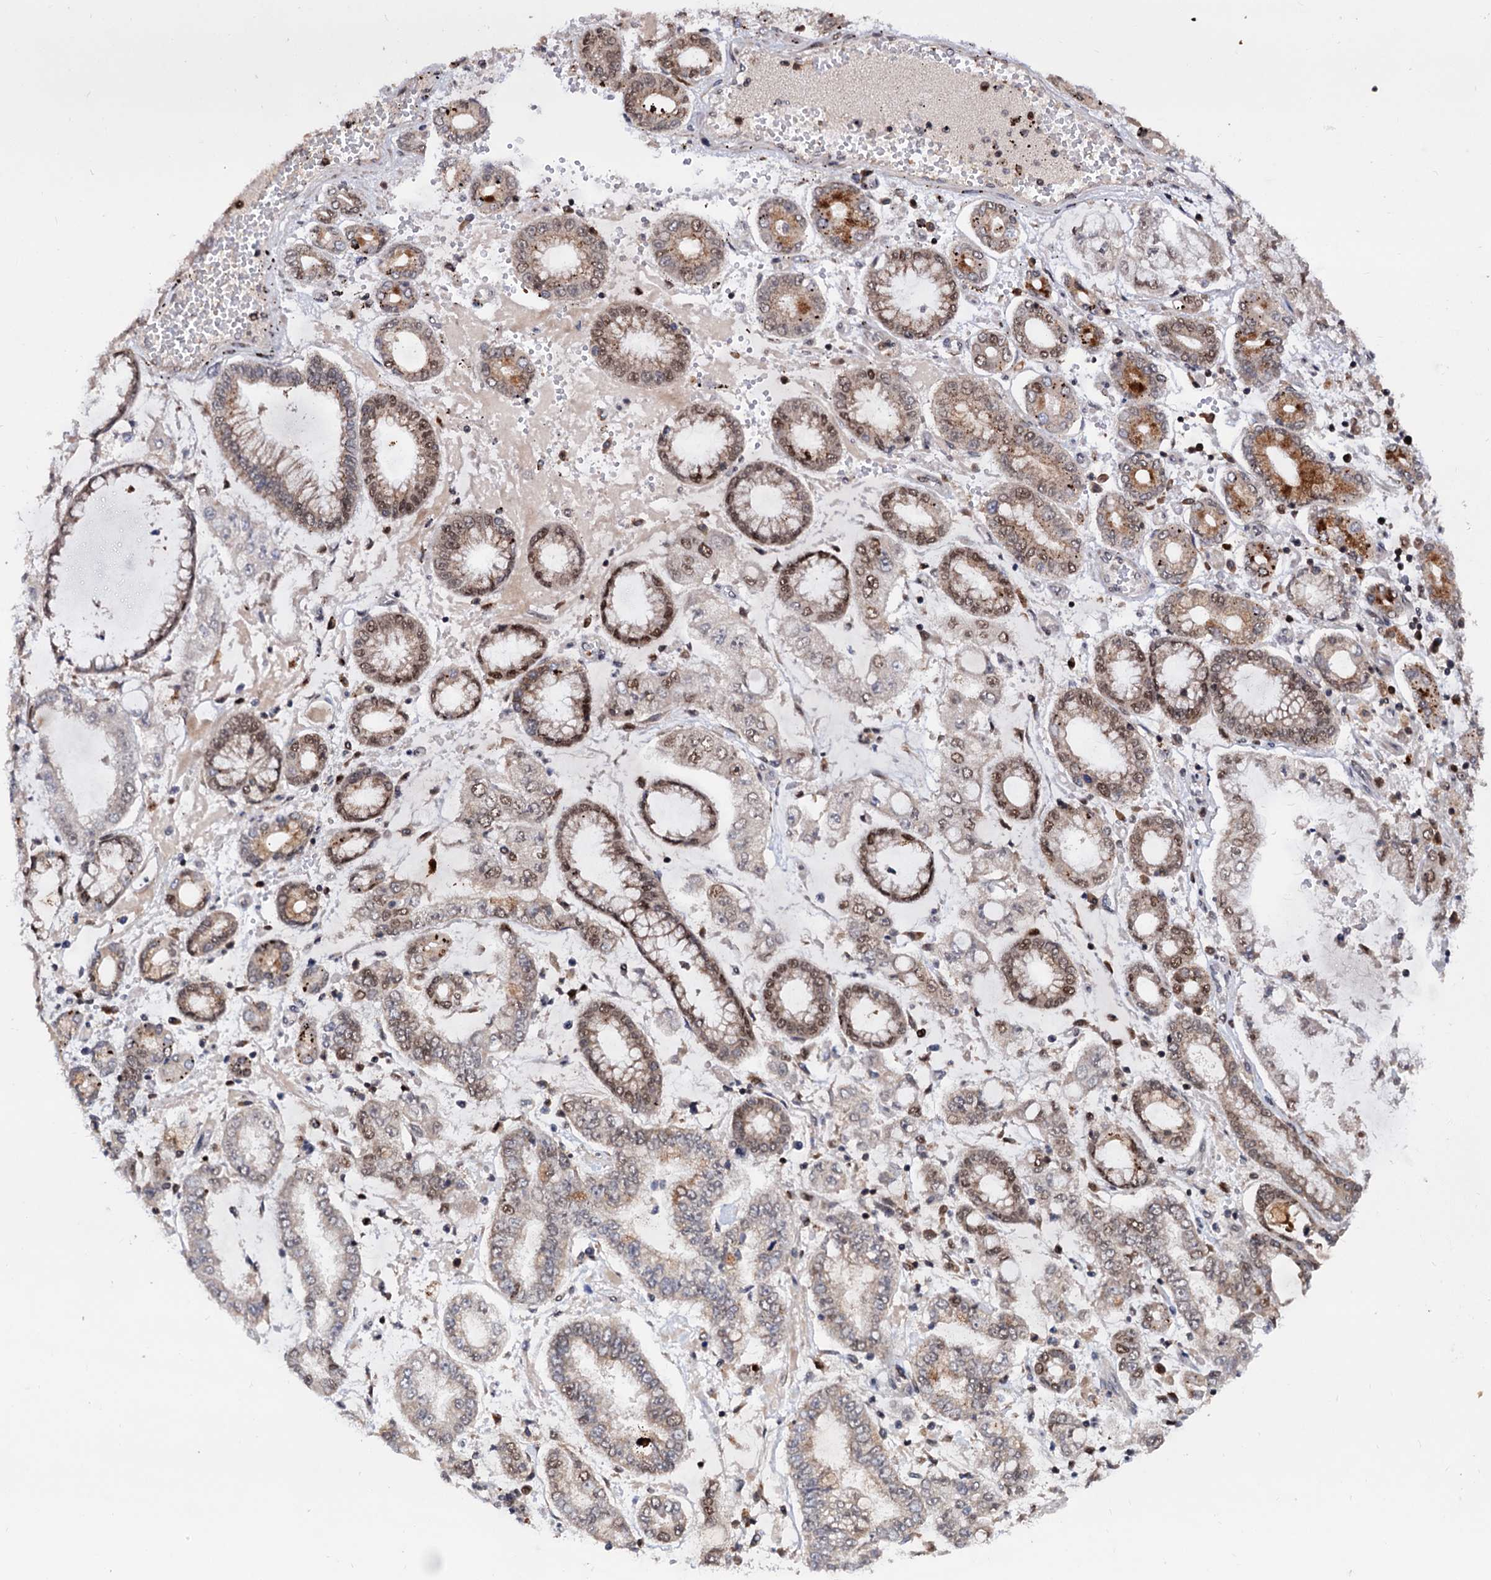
{"staining": {"intensity": "moderate", "quantity": ">75%", "location": "nuclear"}, "tissue": "stomach cancer", "cell_type": "Tumor cells", "image_type": "cancer", "snomed": [{"axis": "morphology", "description": "Adenocarcinoma, NOS"}, {"axis": "topography", "description": "Stomach"}], "caption": "The immunohistochemical stain labels moderate nuclear positivity in tumor cells of adenocarcinoma (stomach) tissue.", "gene": "RNASEH2B", "patient": {"sex": "male", "age": 76}}